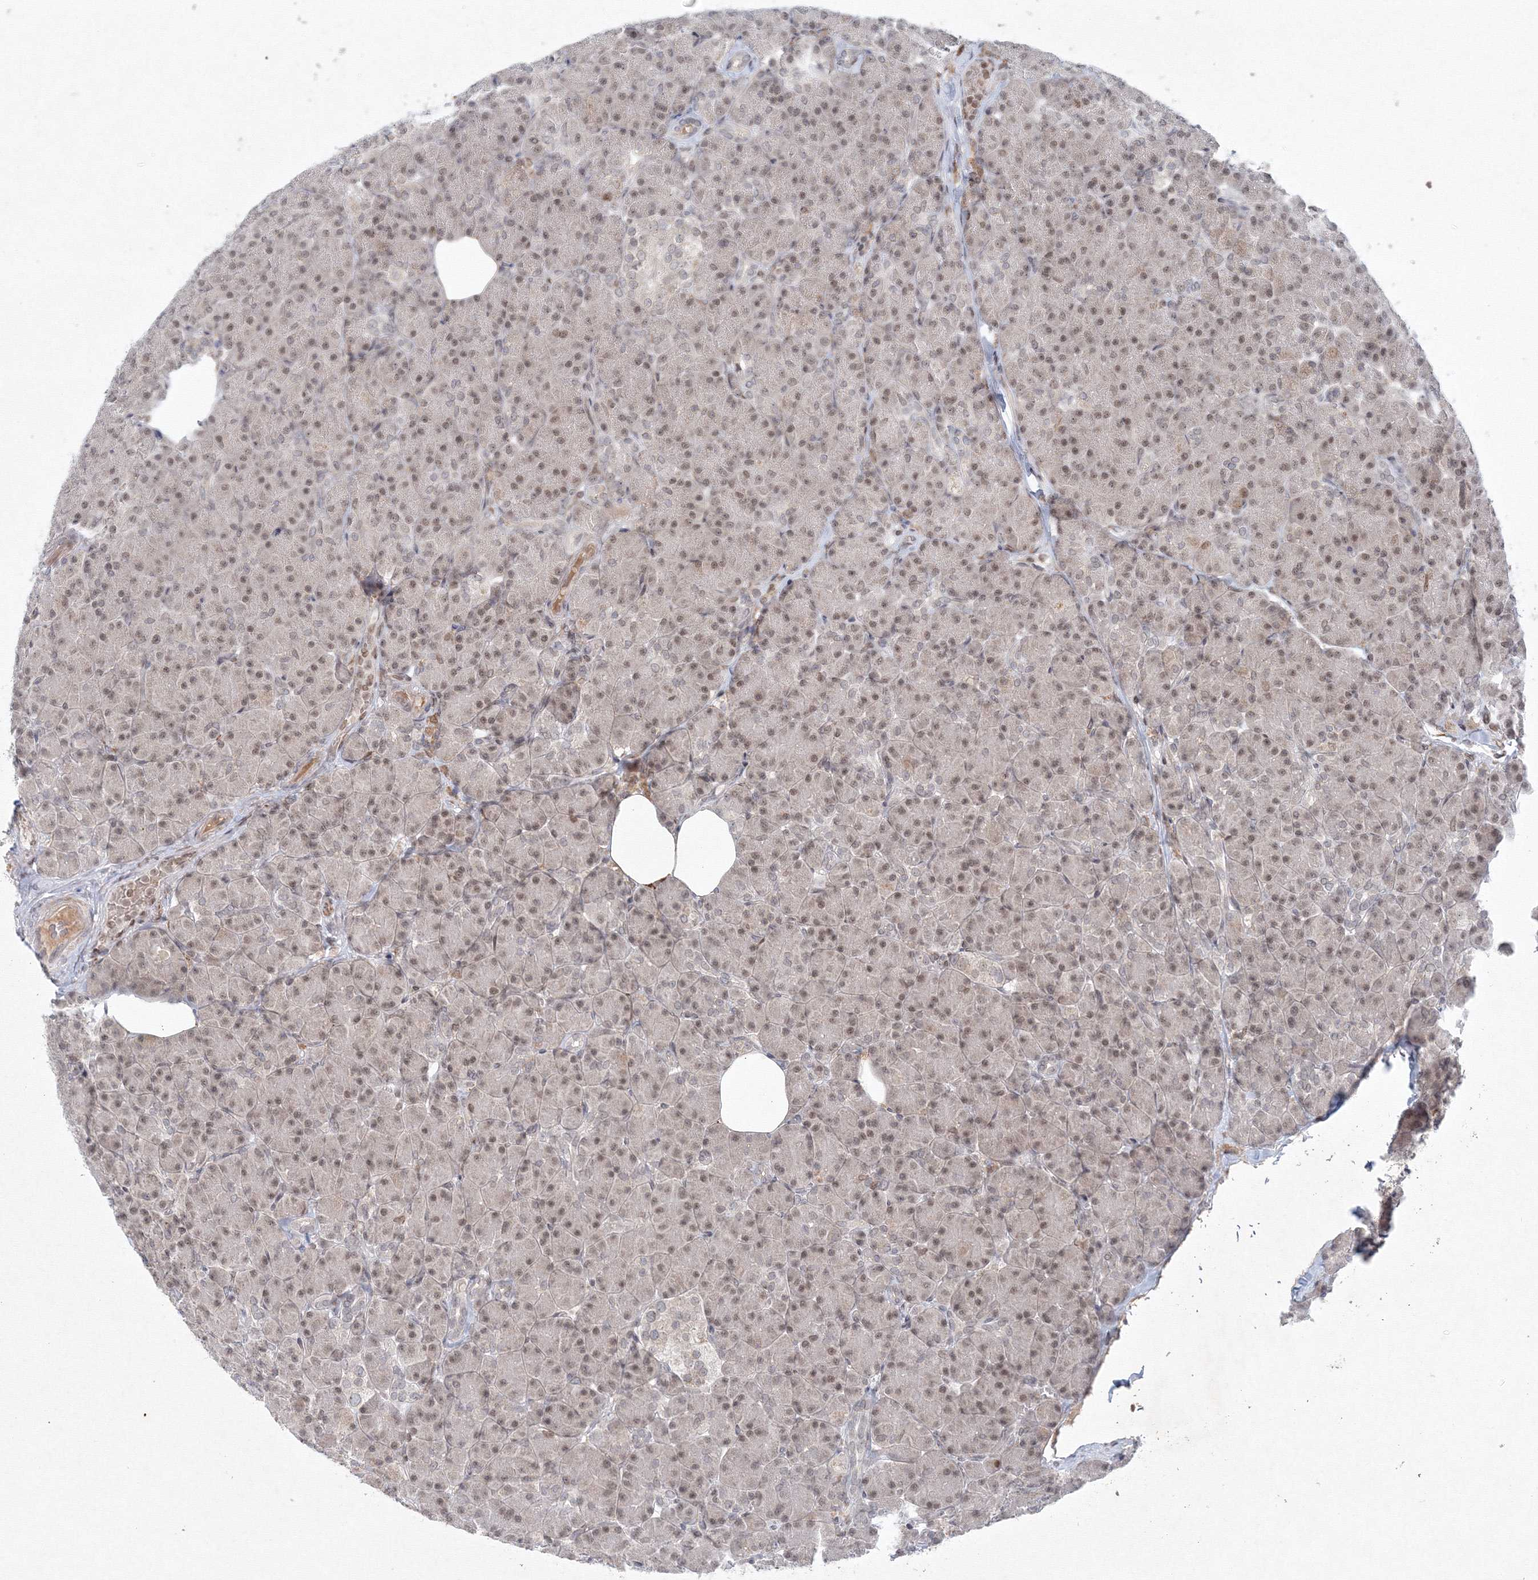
{"staining": {"intensity": "moderate", "quantity": ">75%", "location": "nuclear"}, "tissue": "pancreas", "cell_type": "Exocrine glandular cells", "image_type": "normal", "snomed": [{"axis": "morphology", "description": "Normal tissue, NOS"}, {"axis": "topography", "description": "Pancreas"}], "caption": "IHC staining of normal pancreas, which reveals medium levels of moderate nuclear staining in approximately >75% of exocrine glandular cells indicating moderate nuclear protein staining. The staining was performed using DAB (3,3'-diaminobenzidine) (brown) for protein detection and nuclei were counterstained in hematoxylin (blue).", "gene": "KIF4A", "patient": {"sex": "female", "age": 43}}